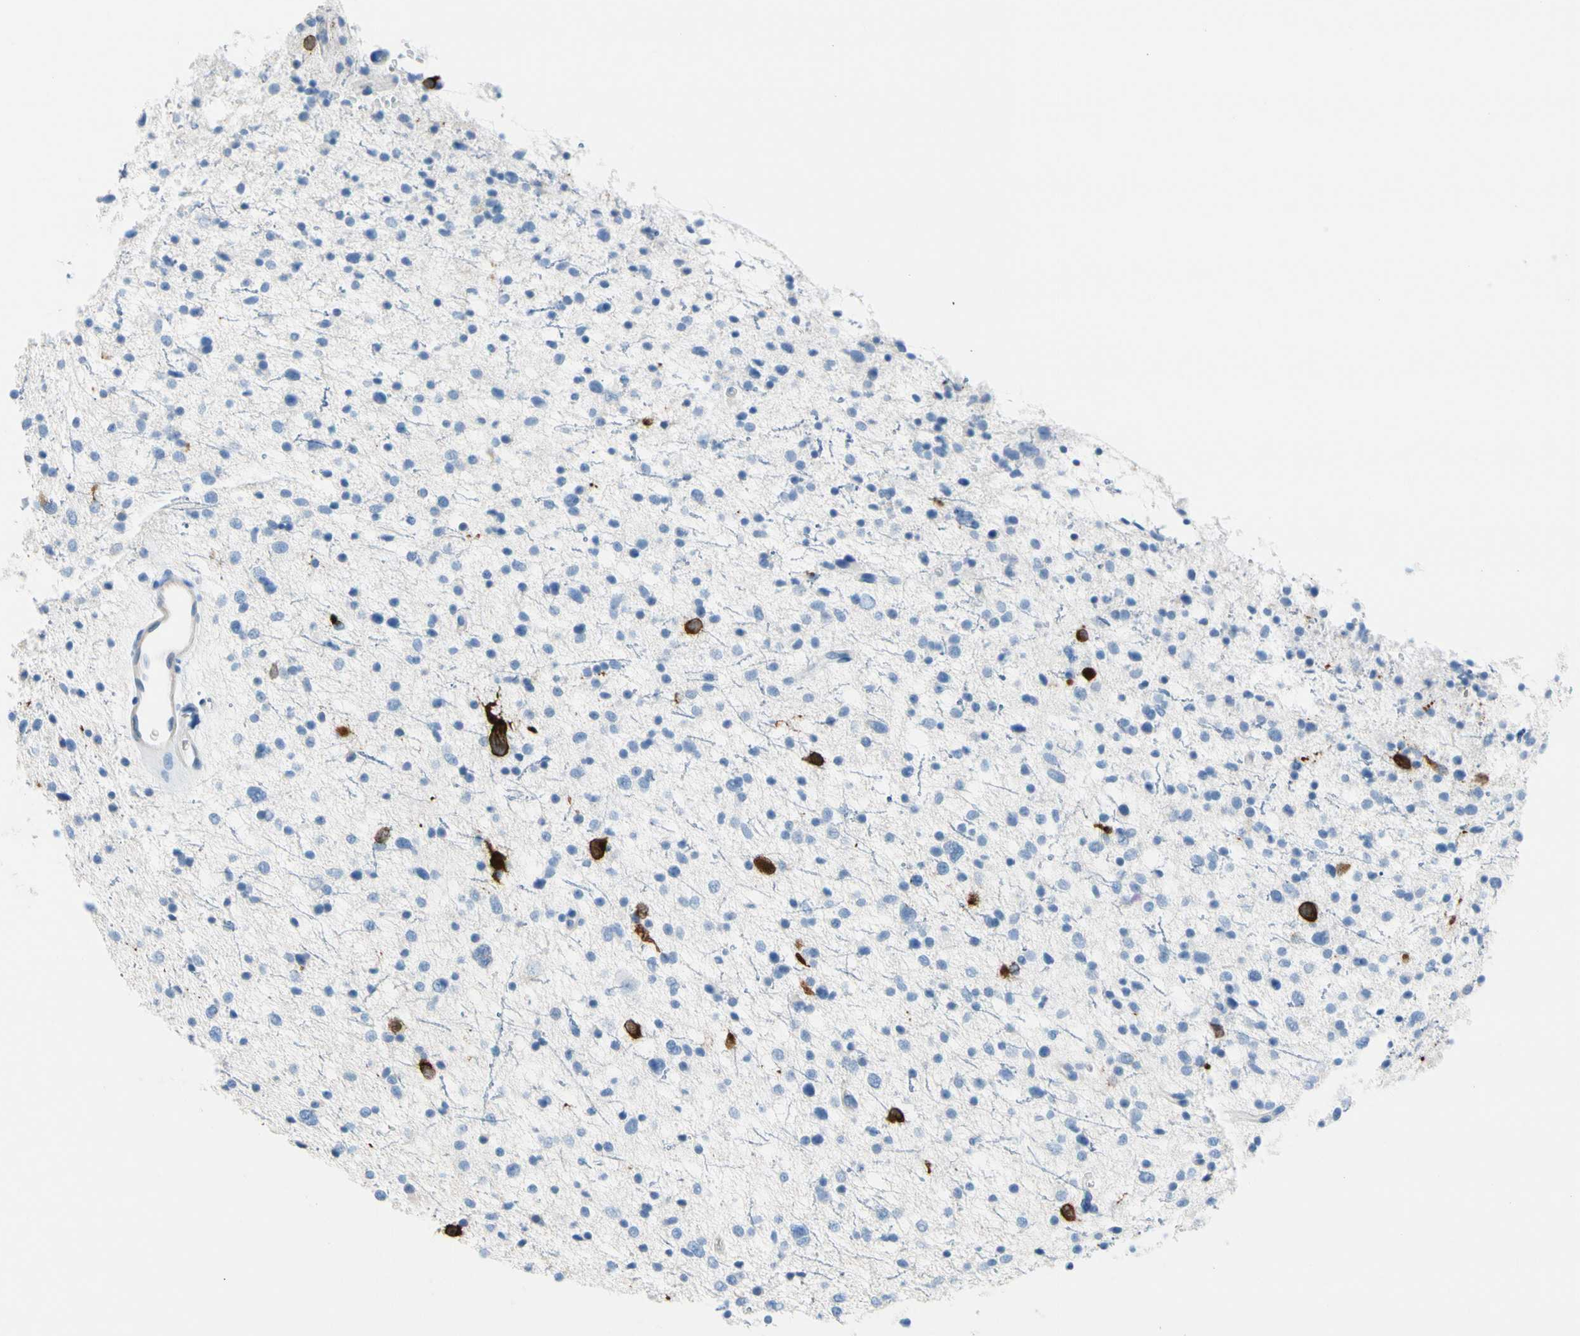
{"staining": {"intensity": "strong", "quantity": "<25%", "location": "cytoplasmic/membranous"}, "tissue": "glioma", "cell_type": "Tumor cells", "image_type": "cancer", "snomed": [{"axis": "morphology", "description": "Glioma, malignant, Low grade"}, {"axis": "topography", "description": "Brain"}], "caption": "Strong cytoplasmic/membranous protein staining is seen in approximately <25% of tumor cells in malignant glioma (low-grade). (brown staining indicates protein expression, while blue staining denotes nuclei).", "gene": "TACC3", "patient": {"sex": "female", "age": 37}}